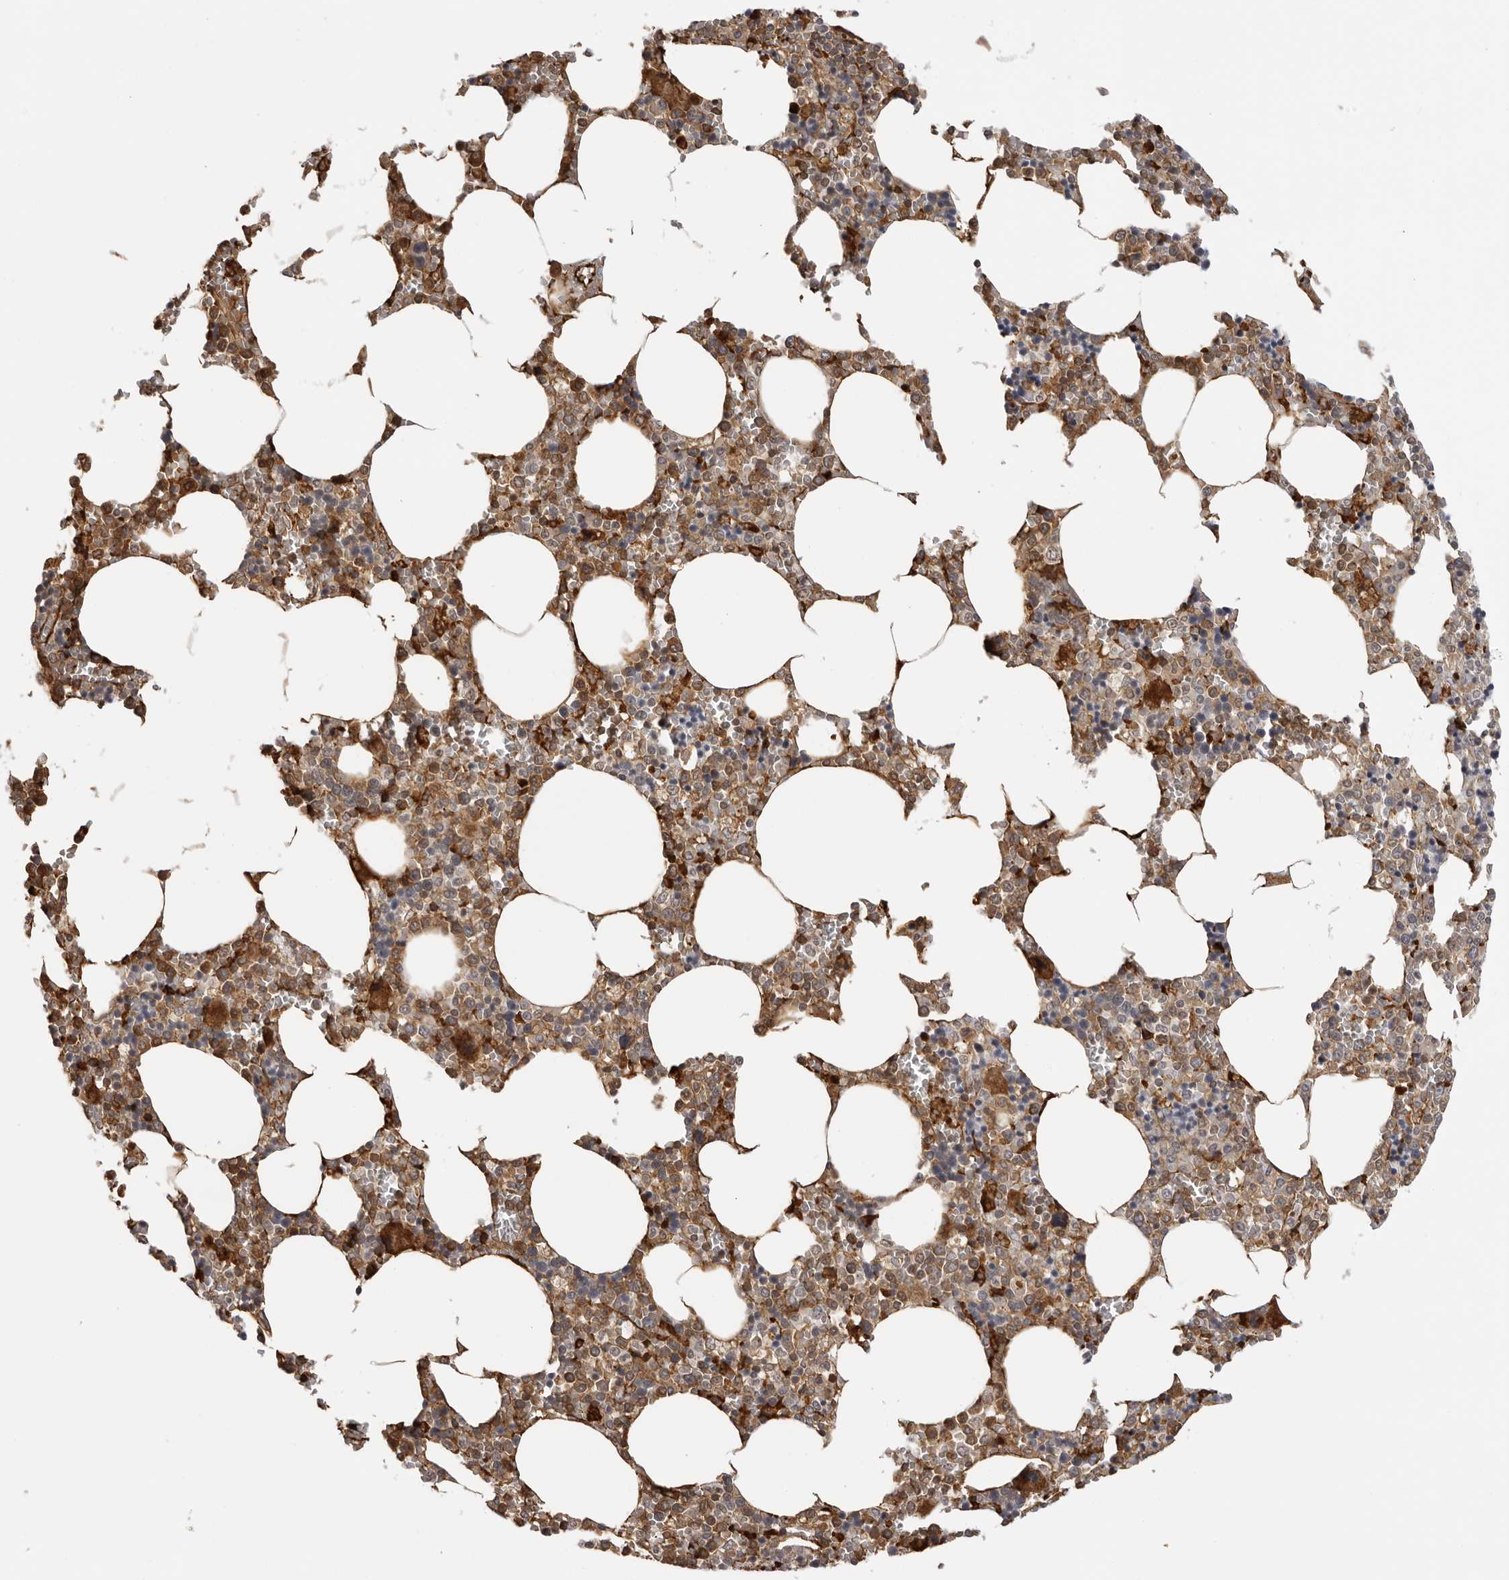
{"staining": {"intensity": "moderate", "quantity": ">75%", "location": "cytoplasmic/membranous"}, "tissue": "bone marrow", "cell_type": "Hematopoietic cells", "image_type": "normal", "snomed": [{"axis": "morphology", "description": "Normal tissue, NOS"}, {"axis": "topography", "description": "Bone marrow"}], "caption": "Benign bone marrow exhibits moderate cytoplasmic/membranous staining in about >75% of hematopoietic cells, visualized by immunohistochemistry. The staining is performed using DAB (3,3'-diaminobenzidine) brown chromogen to label protein expression. The nuclei are counter-stained blue using hematoxylin.", "gene": "PLEKHF2", "patient": {"sex": "male", "age": 70}}